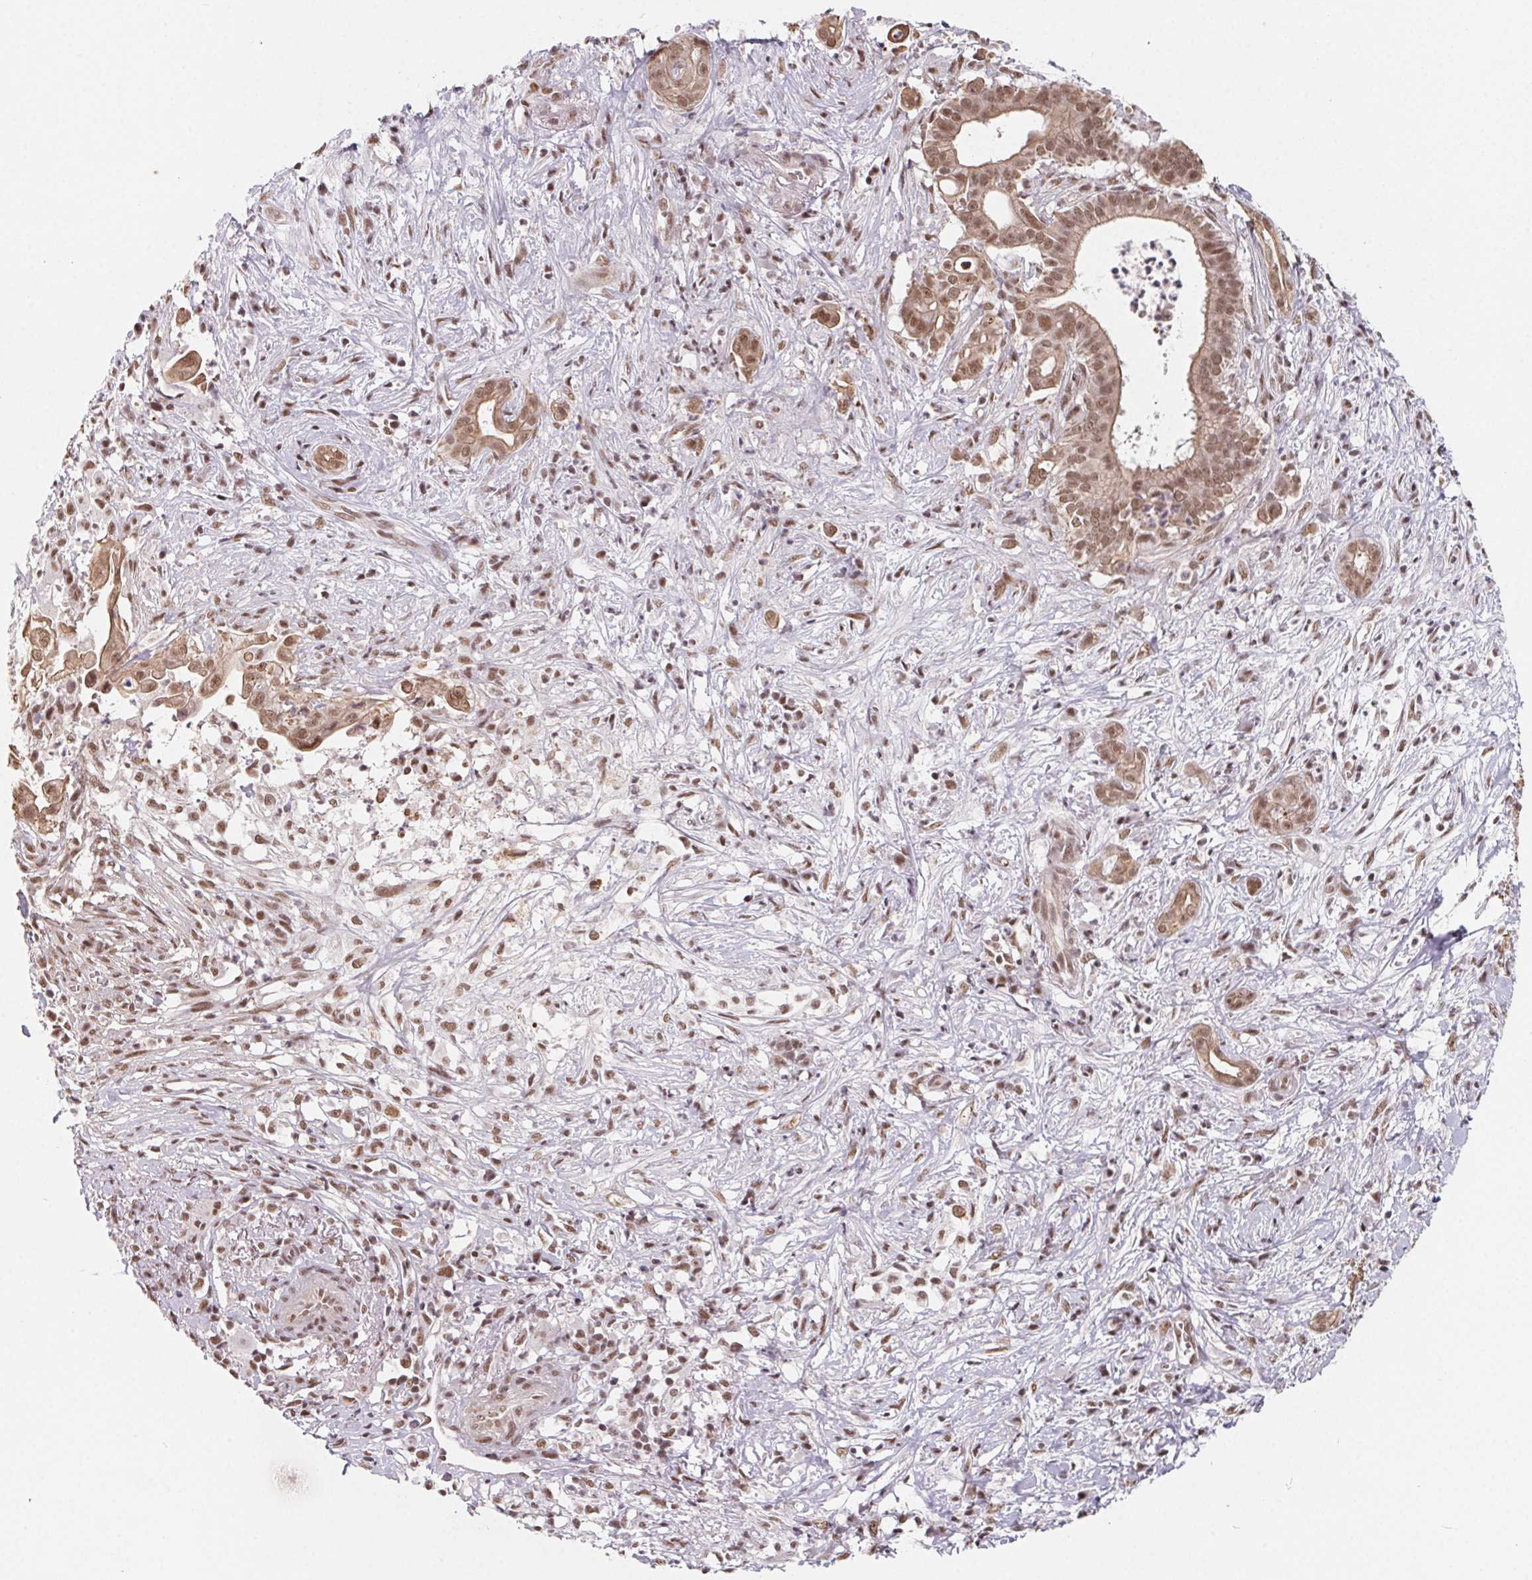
{"staining": {"intensity": "moderate", "quantity": ">75%", "location": "cytoplasmic/membranous,nuclear"}, "tissue": "pancreatic cancer", "cell_type": "Tumor cells", "image_type": "cancer", "snomed": [{"axis": "morphology", "description": "Adenocarcinoma, NOS"}, {"axis": "topography", "description": "Pancreas"}], "caption": "Tumor cells display medium levels of moderate cytoplasmic/membranous and nuclear positivity in approximately >75% of cells in human pancreatic cancer (adenocarcinoma).", "gene": "TCERG1", "patient": {"sex": "male", "age": 61}}